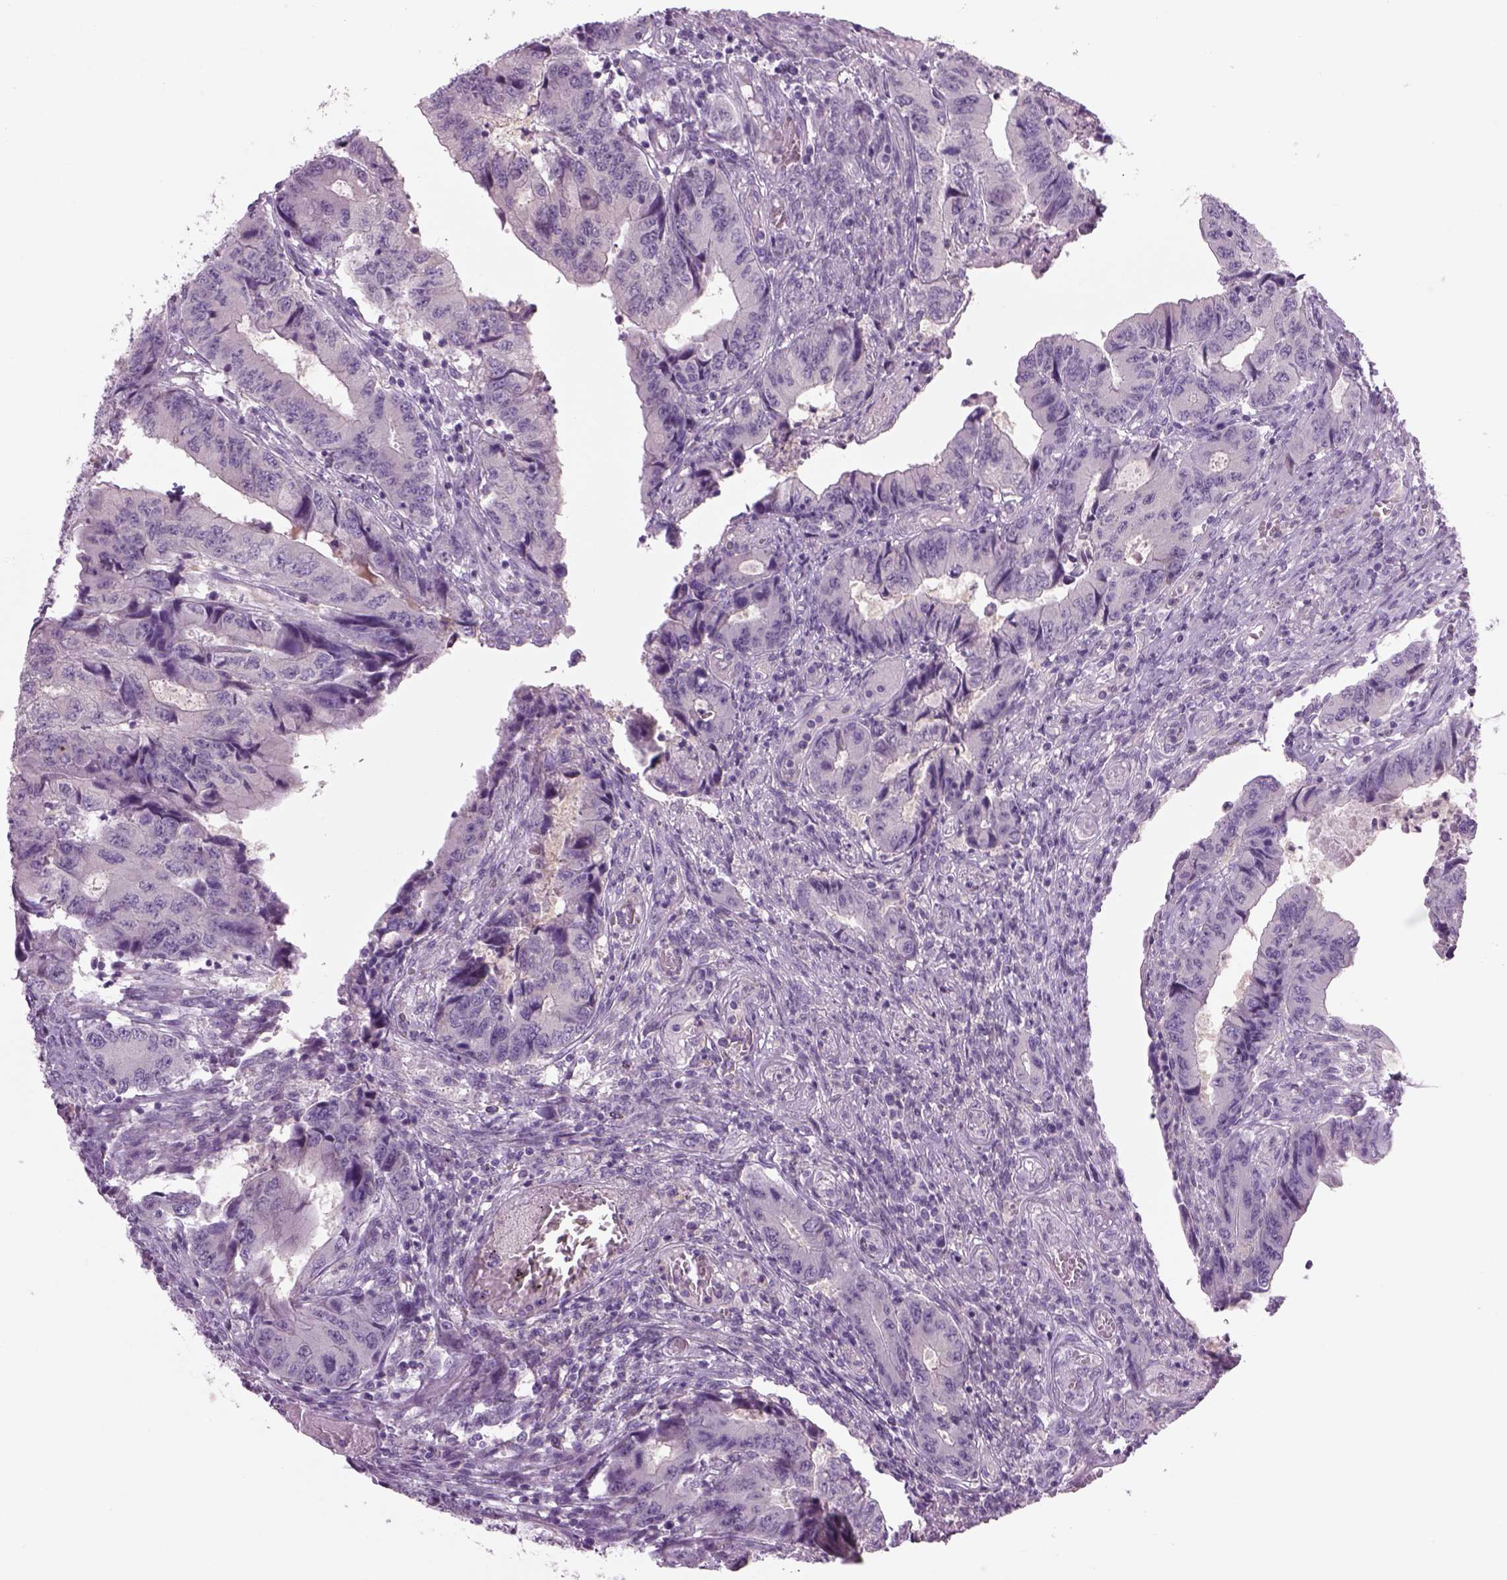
{"staining": {"intensity": "negative", "quantity": "none", "location": "none"}, "tissue": "colorectal cancer", "cell_type": "Tumor cells", "image_type": "cancer", "snomed": [{"axis": "morphology", "description": "Adenocarcinoma, NOS"}, {"axis": "topography", "description": "Colon"}], "caption": "Immunohistochemistry (IHC) image of neoplastic tissue: colorectal cancer stained with DAB (3,3'-diaminobenzidine) exhibits no significant protein expression in tumor cells. (DAB (3,3'-diaminobenzidine) immunohistochemistry visualized using brightfield microscopy, high magnification).", "gene": "MDH1B", "patient": {"sex": "male", "age": 53}}